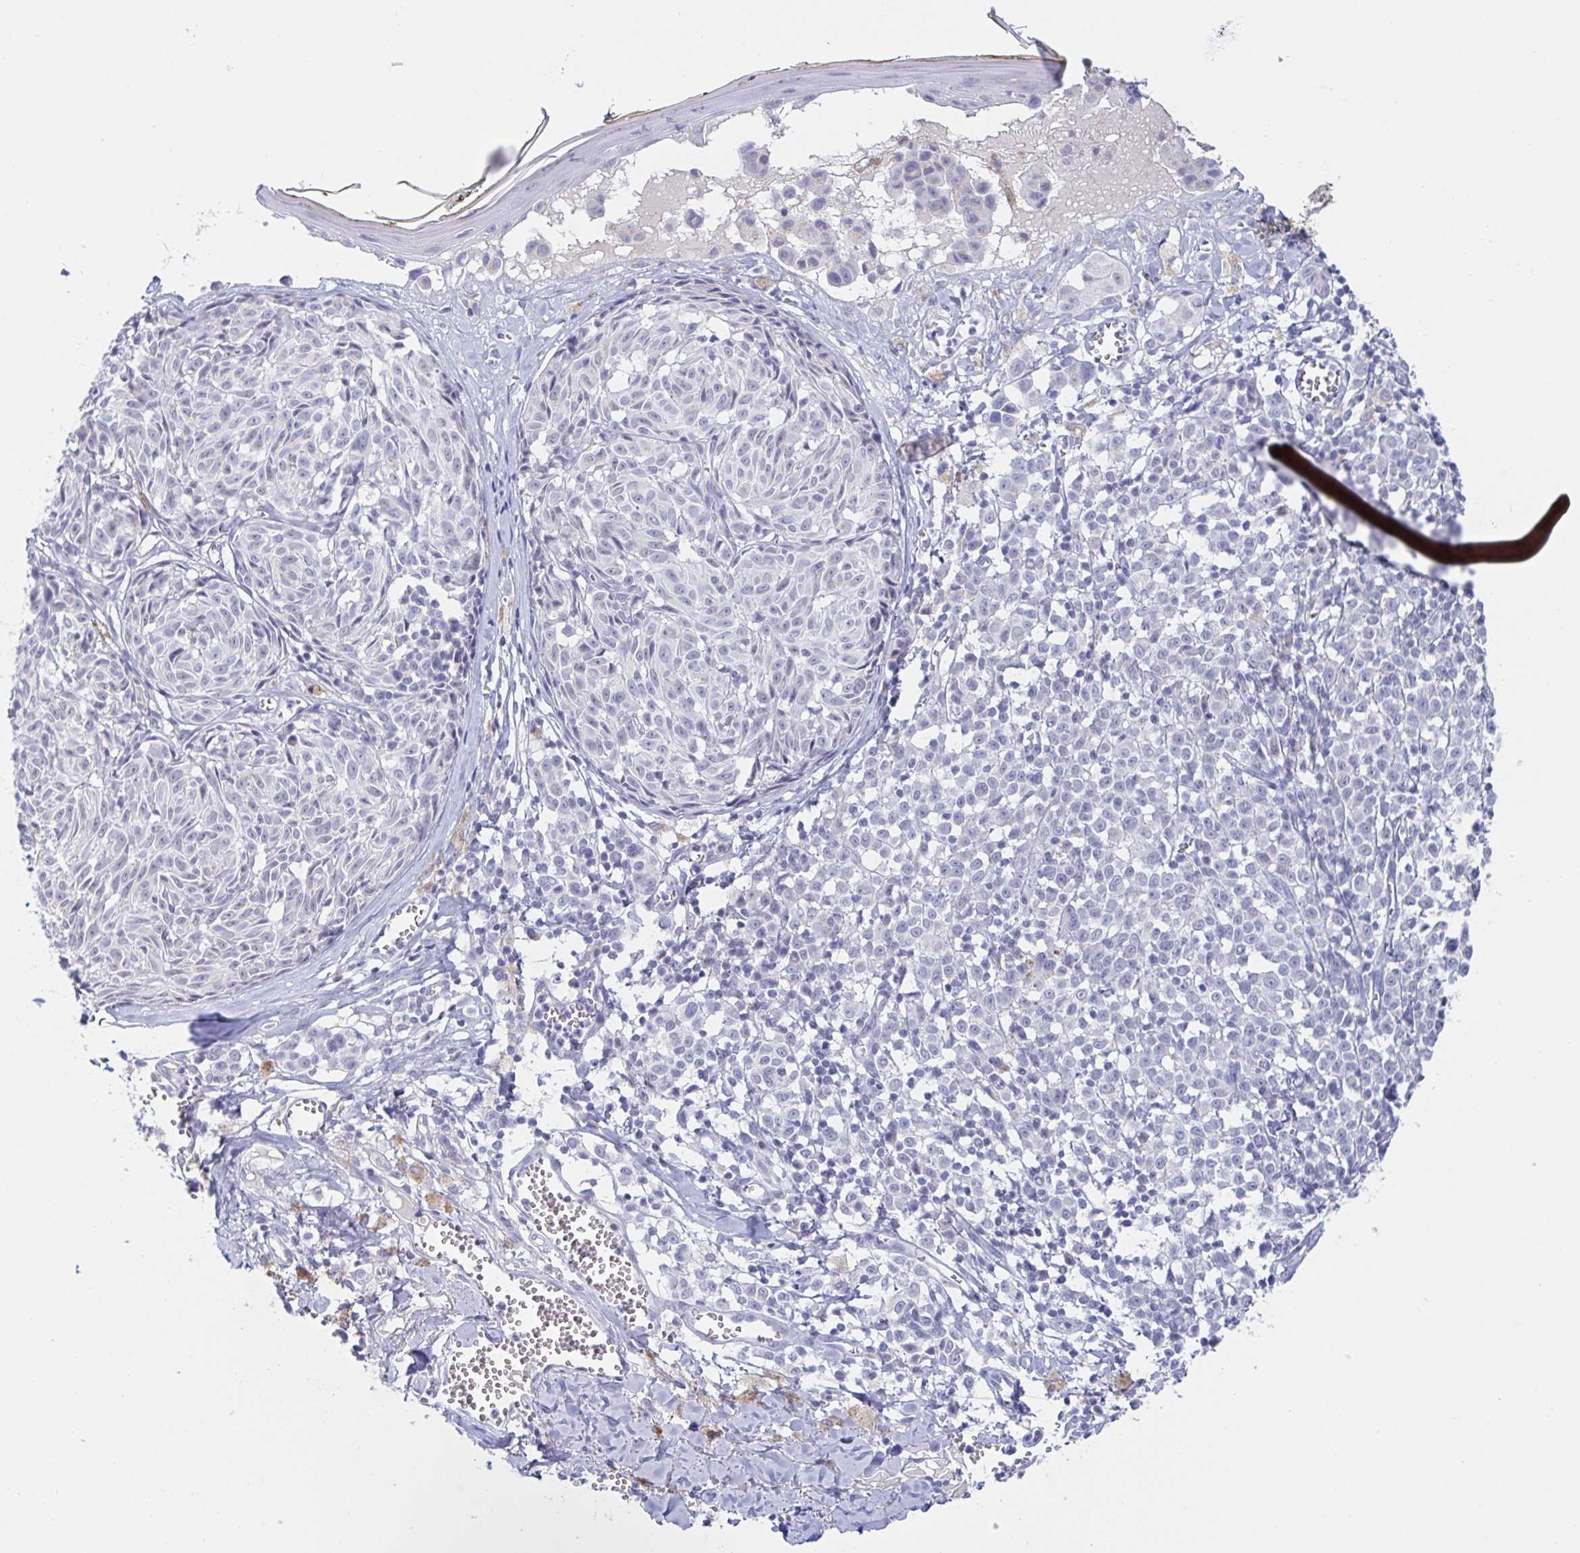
{"staining": {"intensity": "negative", "quantity": "none", "location": "none"}, "tissue": "melanoma", "cell_type": "Tumor cells", "image_type": "cancer", "snomed": [{"axis": "morphology", "description": "Malignant melanoma, NOS"}, {"axis": "topography", "description": "Skin"}], "caption": "This is an immunohistochemistry image of malignant melanoma. There is no positivity in tumor cells.", "gene": "SIAH3", "patient": {"sex": "female", "age": 43}}